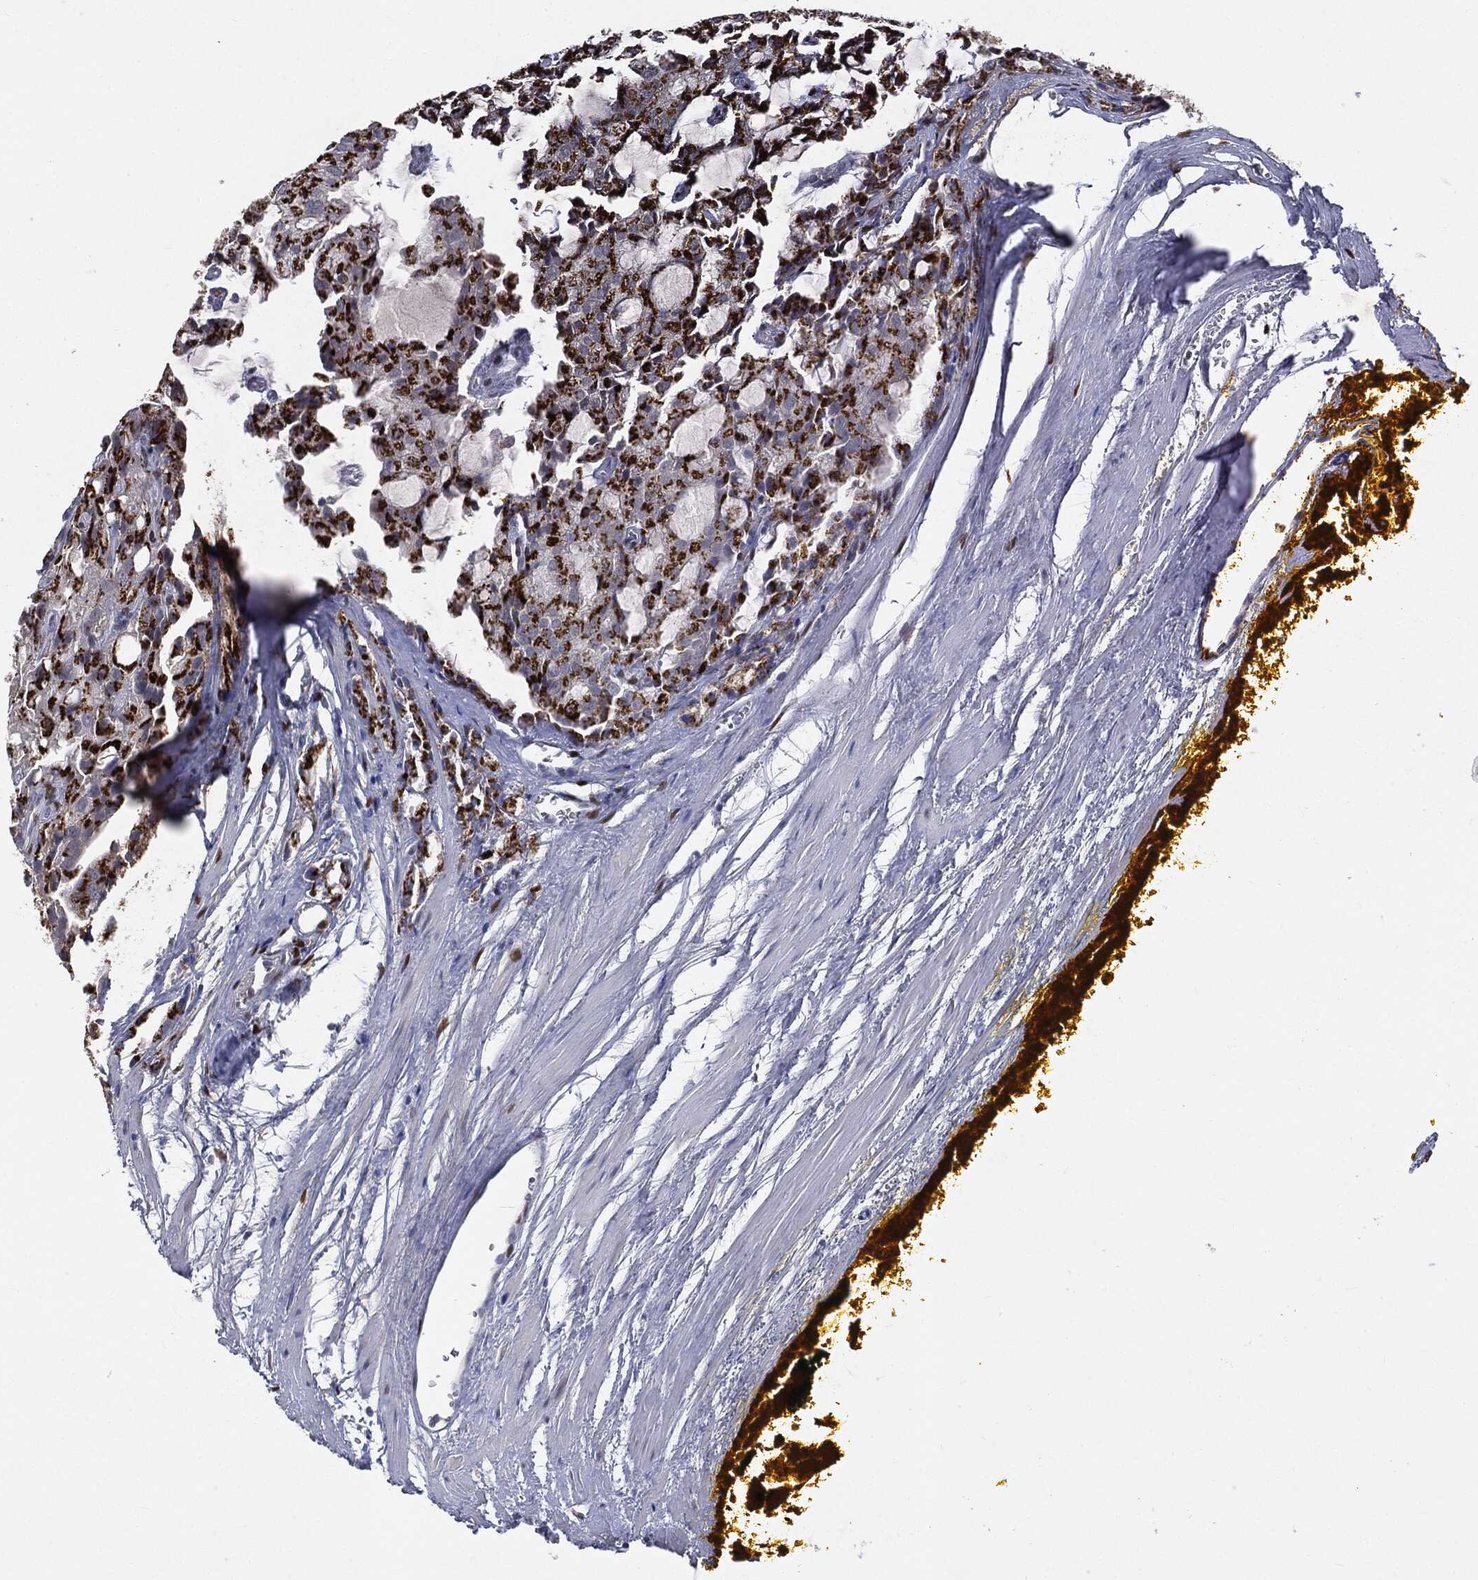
{"staining": {"intensity": "strong", "quantity": ">75%", "location": "cytoplasmic/membranous"}, "tissue": "prostate cancer", "cell_type": "Tumor cells", "image_type": "cancer", "snomed": [{"axis": "morphology", "description": "Adenocarcinoma, NOS"}, {"axis": "topography", "description": "Prostate and seminal vesicle, NOS"}, {"axis": "topography", "description": "Prostate"}], "caption": "IHC (DAB (3,3'-diaminobenzidine)) staining of human prostate cancer (adenocarcinoma) exhibits strong cytoplasmic/membranous protein positivity in approximately >75% of tumor cells. (brown staining indicates protein expression, while blue staining denotes nuclei).", "gene": "CASD1", "patient": {"sex": "male", "age": 67}}